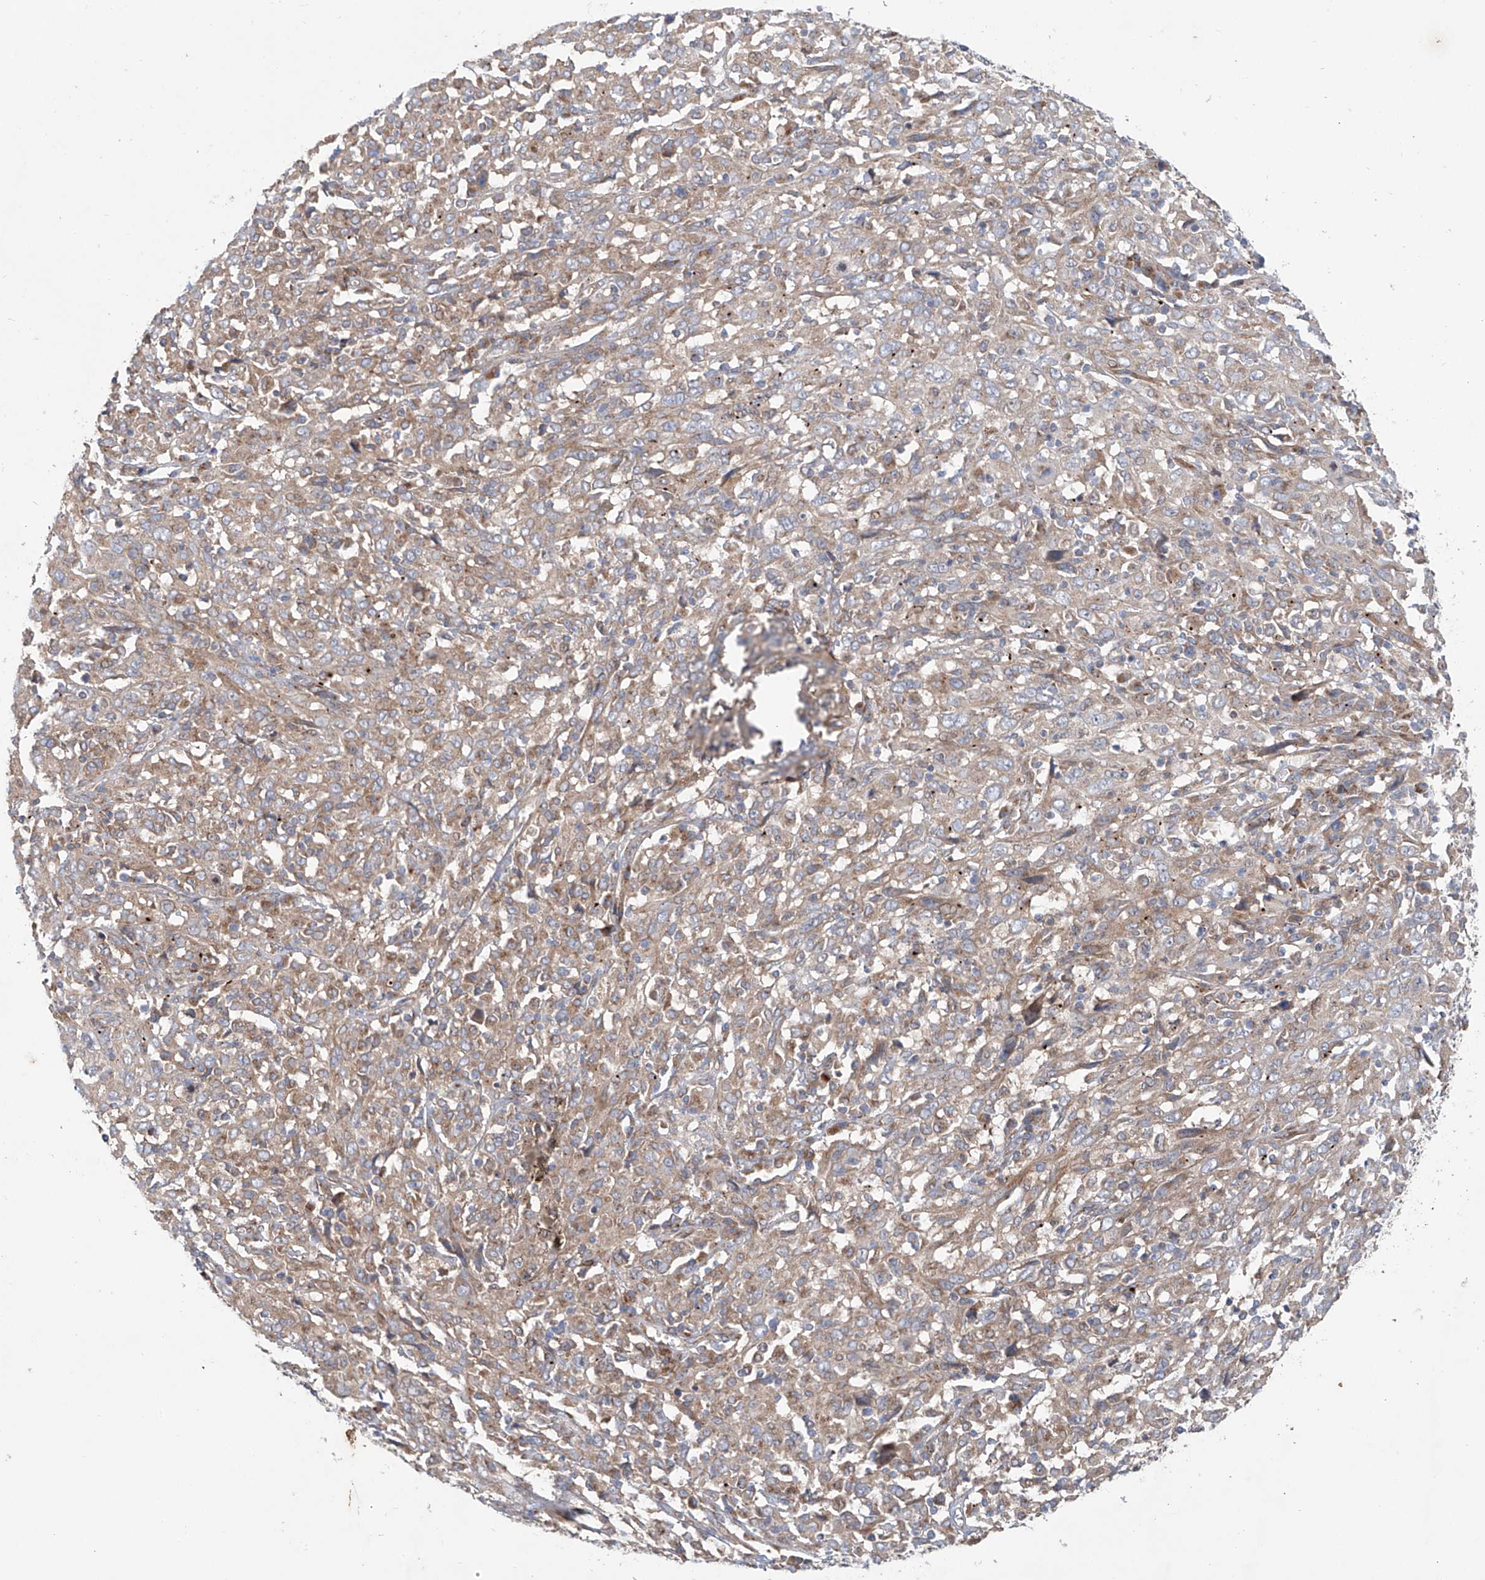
{"staining": {"intensity": "weak", "quantity": "25%-75%", "location": "cytoplasmic/membranous"}, "tissue": "cervical cancer", "cell_type": "Tumor cells", "image_type": "cancer", "snomed": [{"axis": "morphology", "description": "Squamous cell carcinoma, NOS"}, {"axis": "topography", "description": "Cervix"}], "caption": "This is a micrograph of IHC staining of squamous cell carcinoma (cervical), which shows weak positivity in the cytoplasmic/membranous of tumor cells.", "gene": "KLC4", "patient": {"sex": "female", "age": 46}}